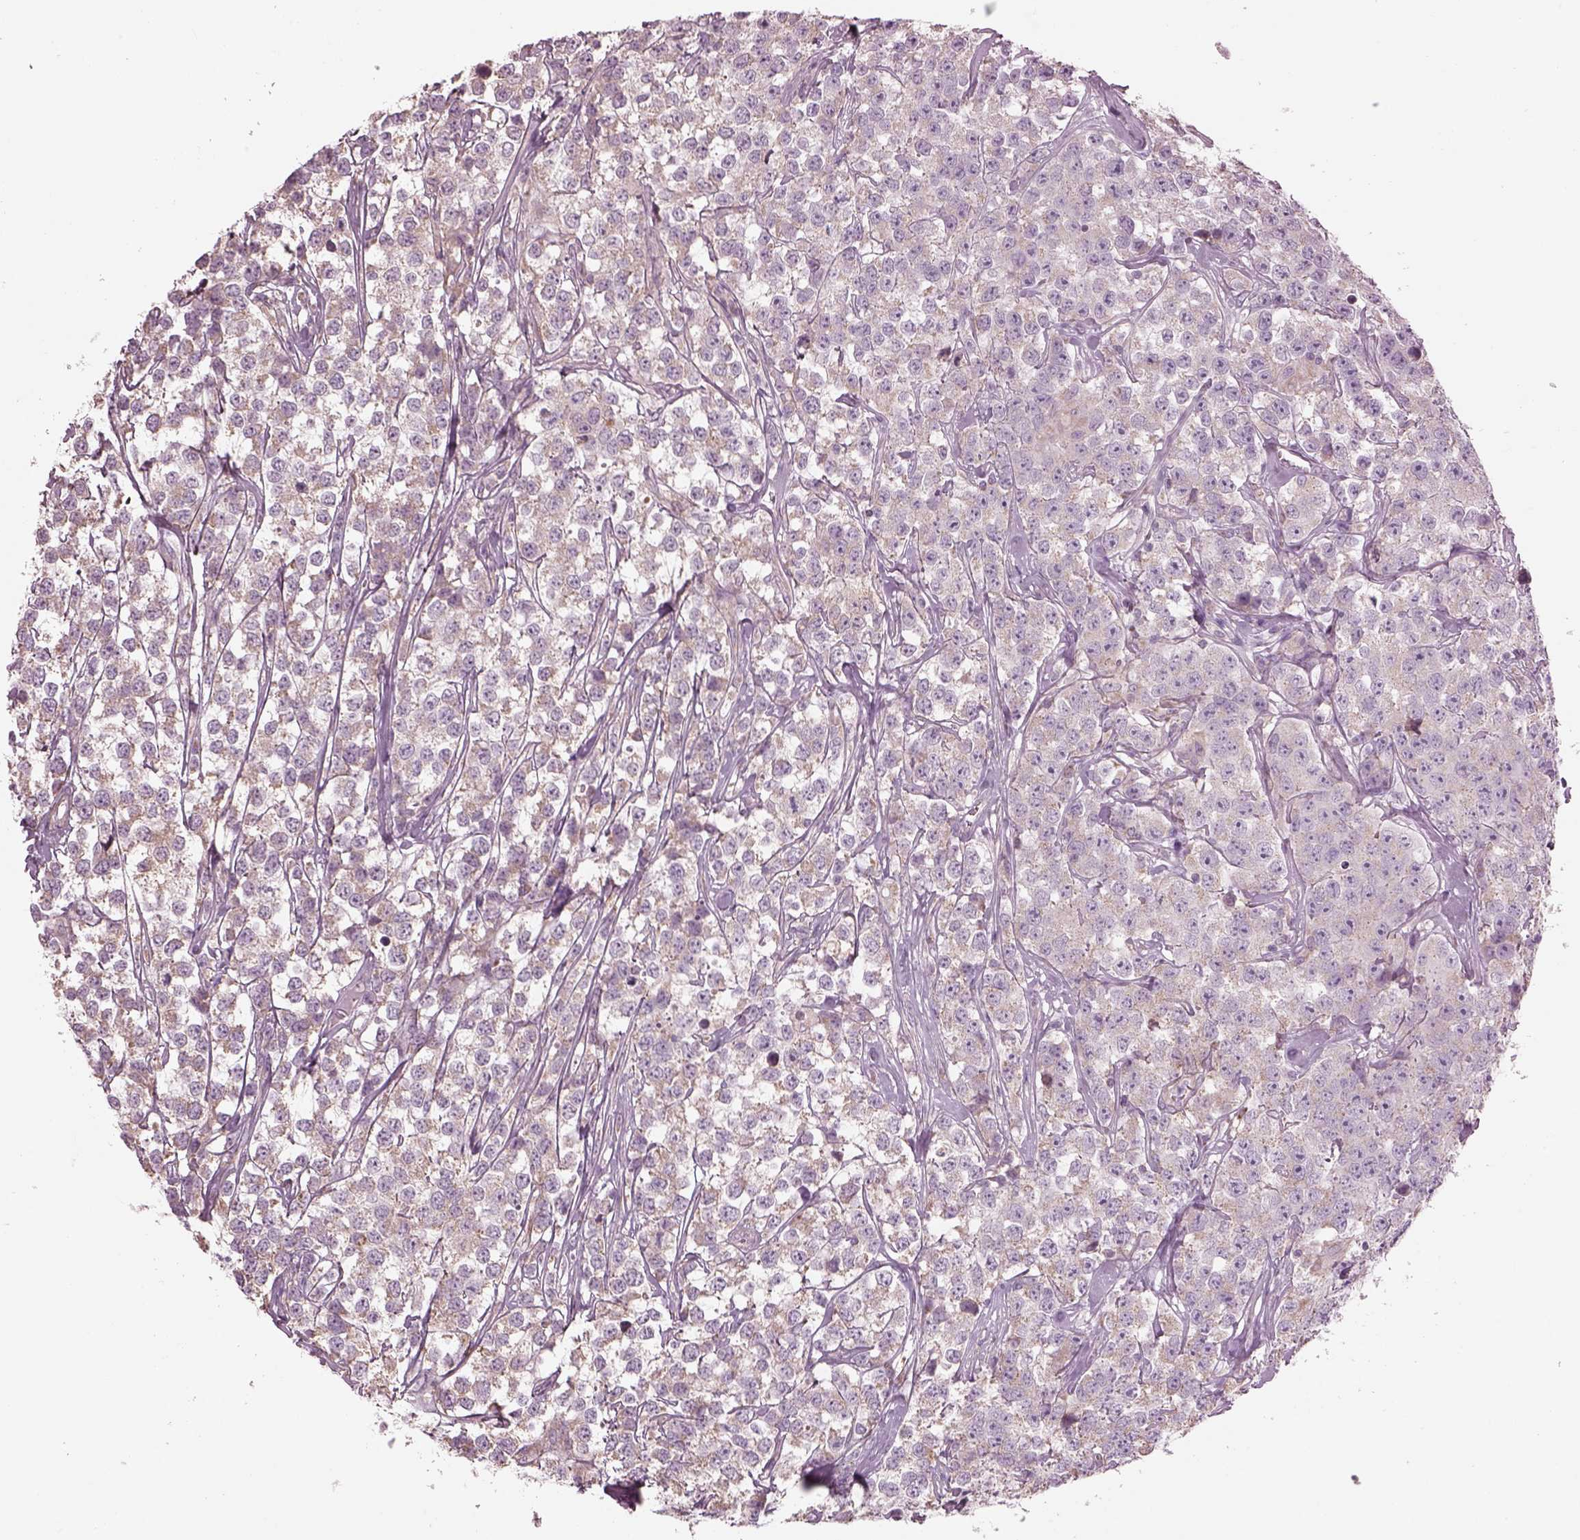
{"staining": {"intensity": "weak", "quantity": ">75%", "location": "cytoplasmic/membranous"}, "tissue": "testis cancer", "cell_type": "Tumor cells", "image_type": "cancer", "snomed": [{"axis": "morphology", "description": "Seminoma, NOS"}, {"axis": "topography", "description": "Testis"}], "caption": "This is a histology image of immunohistochemistry (IHC) staining of testis cancer, which shows weak staining in the cytoplasmic/membranous of tumor cells.", "gene": "SPATA7", "patient": {"sex": "male", "age": 59}}